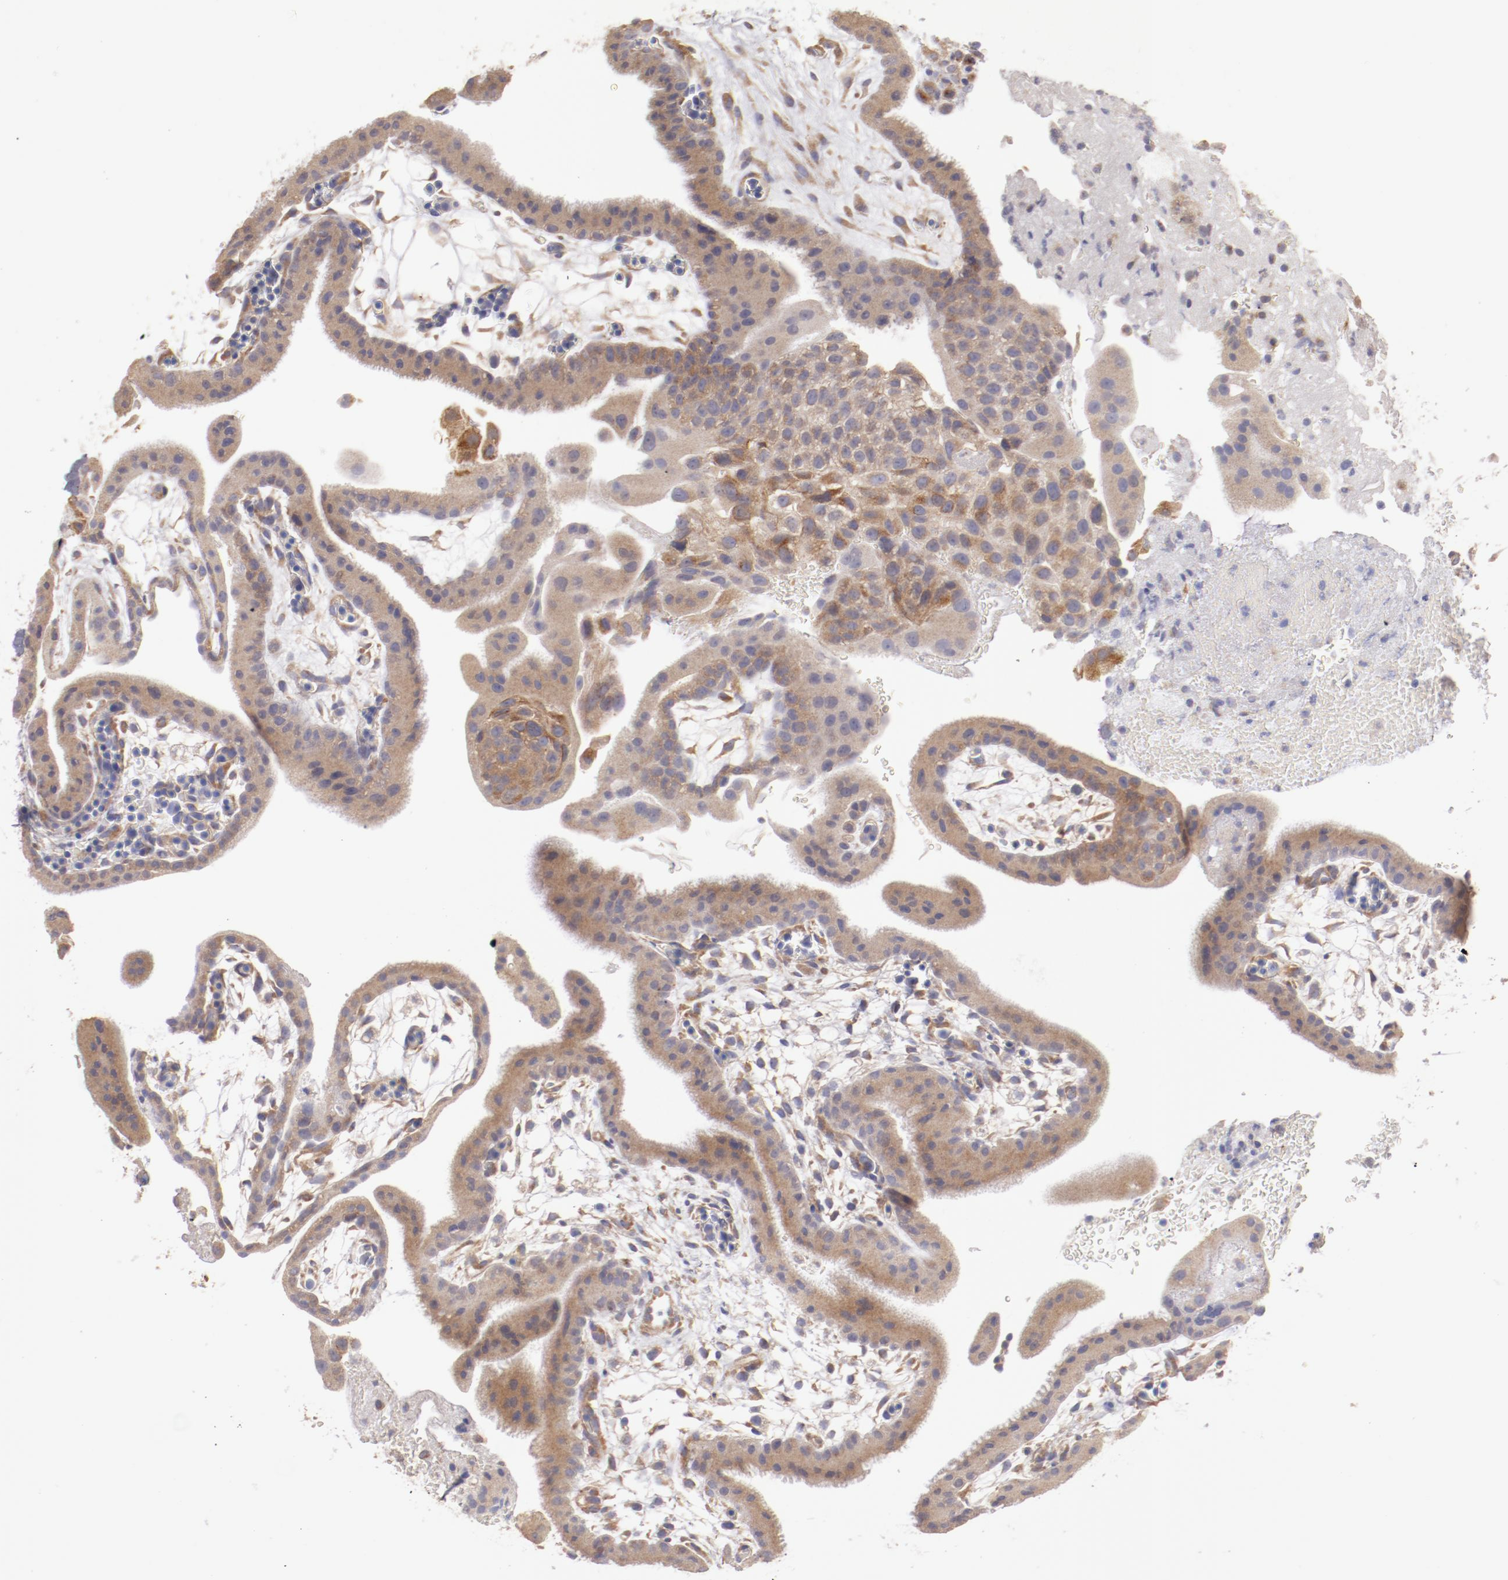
{"staining": {"intensity": "weak", "quantity": ">75%", "location": "cytoplasmic/membranous"}, "tissue": "placenta", "cell_type": "Decidual cells", "image_type": "normal", "snomed": [{"axis": "morphology", "description": "Normal tissue, NOS"}, {"axis": "topography", "description": "Placenta"}], "caption": "The histopathology image shows a brown stain indicating the presence of a protein in the cytoplasmic/membranous of decidual cells in placenta. The staining was performed using DAB (3,3'-diaminobenzidine), with brown indicating positive protein expression. Nuclei are stained blue with hematoxylin.", "gene": "ENTPD5", "patient": {"sex": "female", "age": 19}}